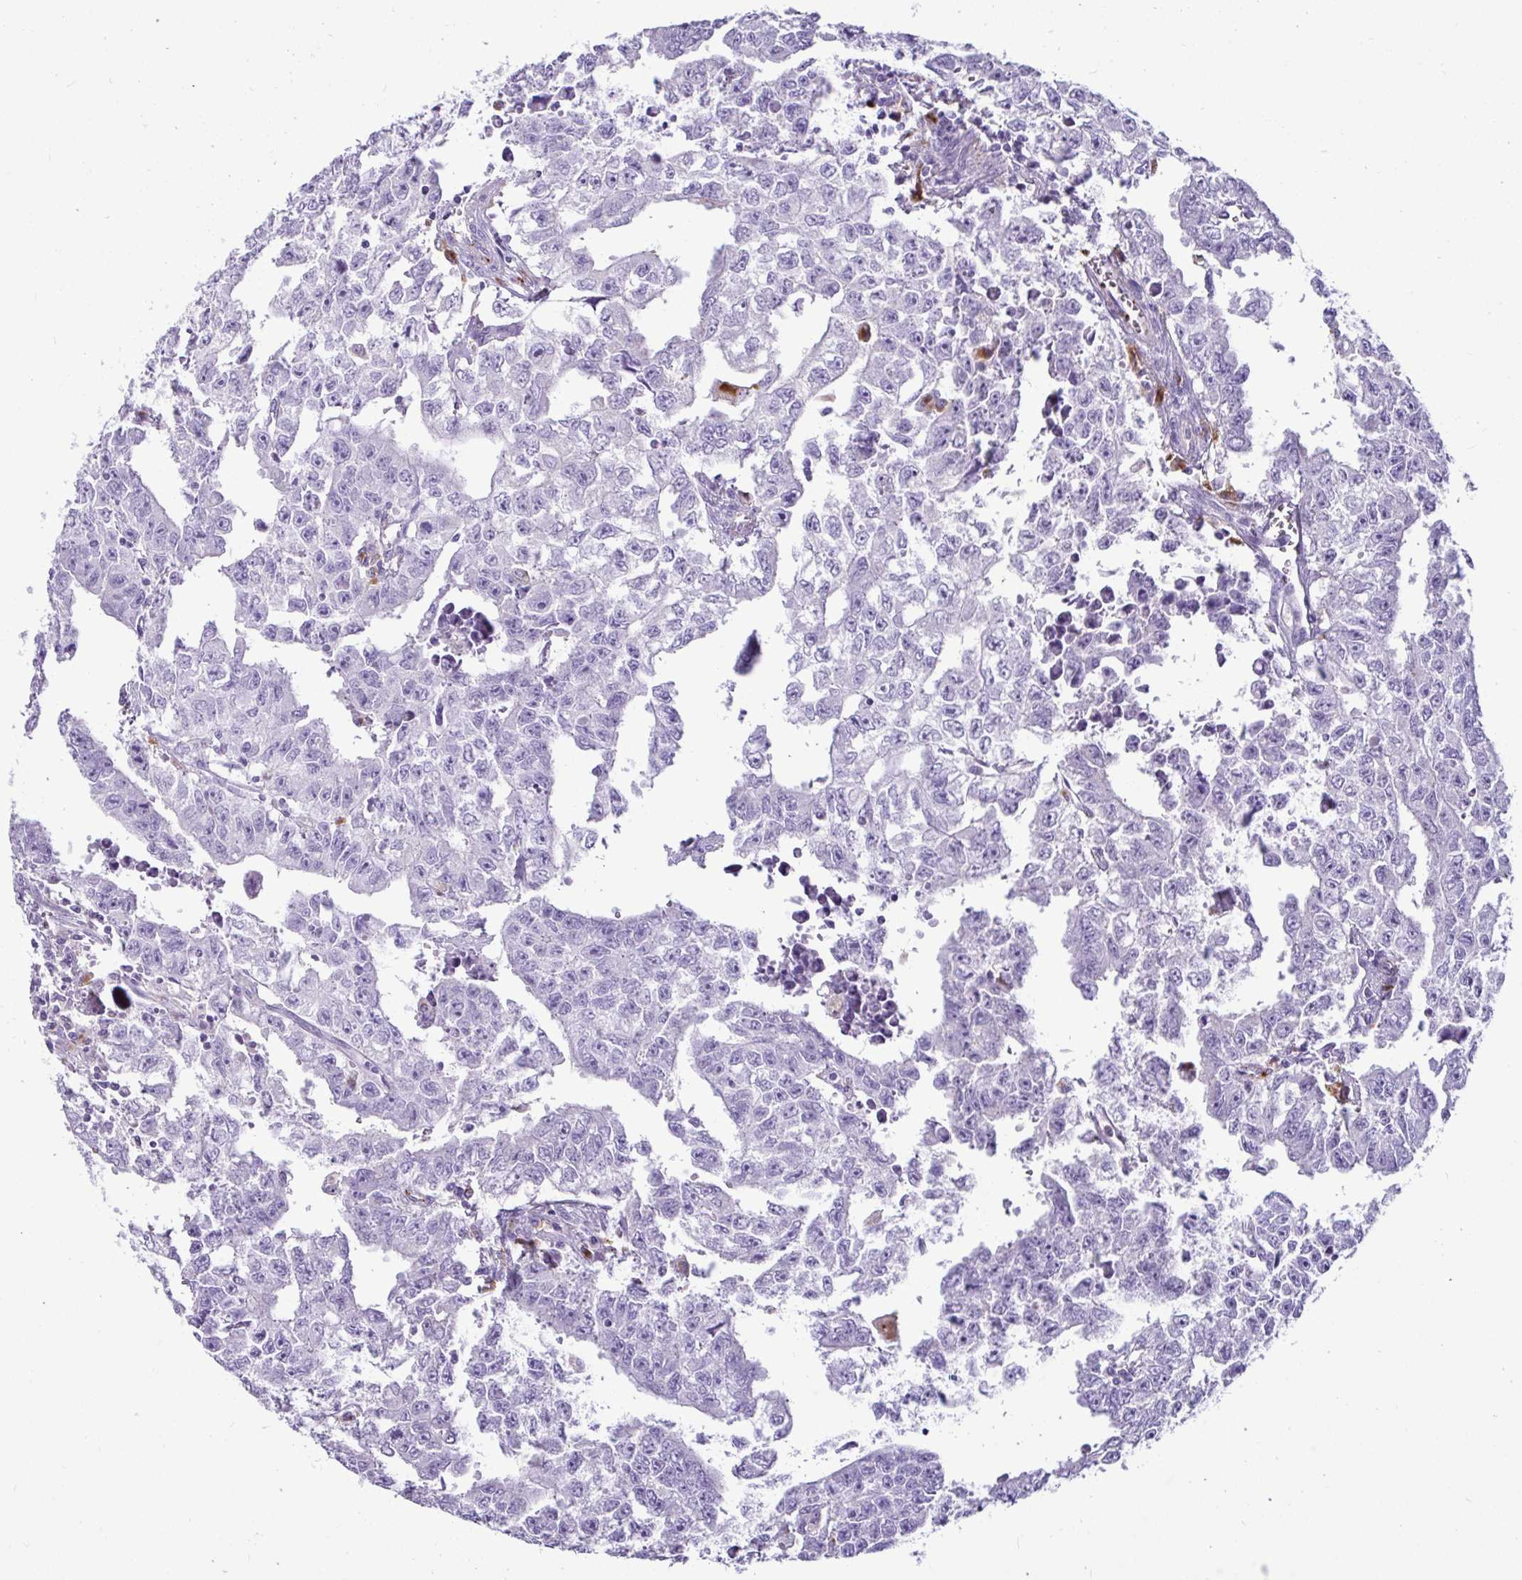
{"staining": {"intensity": "negative", "quantity": "none", "location": "none"}, "tissue": "testis cancer", "cell_type": "Tumor cells", "image_type": "cancer", "snomed": [{"axis": "morphology", "description": "Carcinoma, Embryonal, NOS"}, {"axis": "morphology", "description": "Teratoma, malignant, NOS"}, {"axis": "topography", "description": "Testis"}], "caption": "Human malignant teratoma (testis) stained for a protein using immunohistochemistry (IHC) demonstrates no staining in tumor cells.", "gene": "CTSZ", "patient": {"sex": "male", "age": 24}}